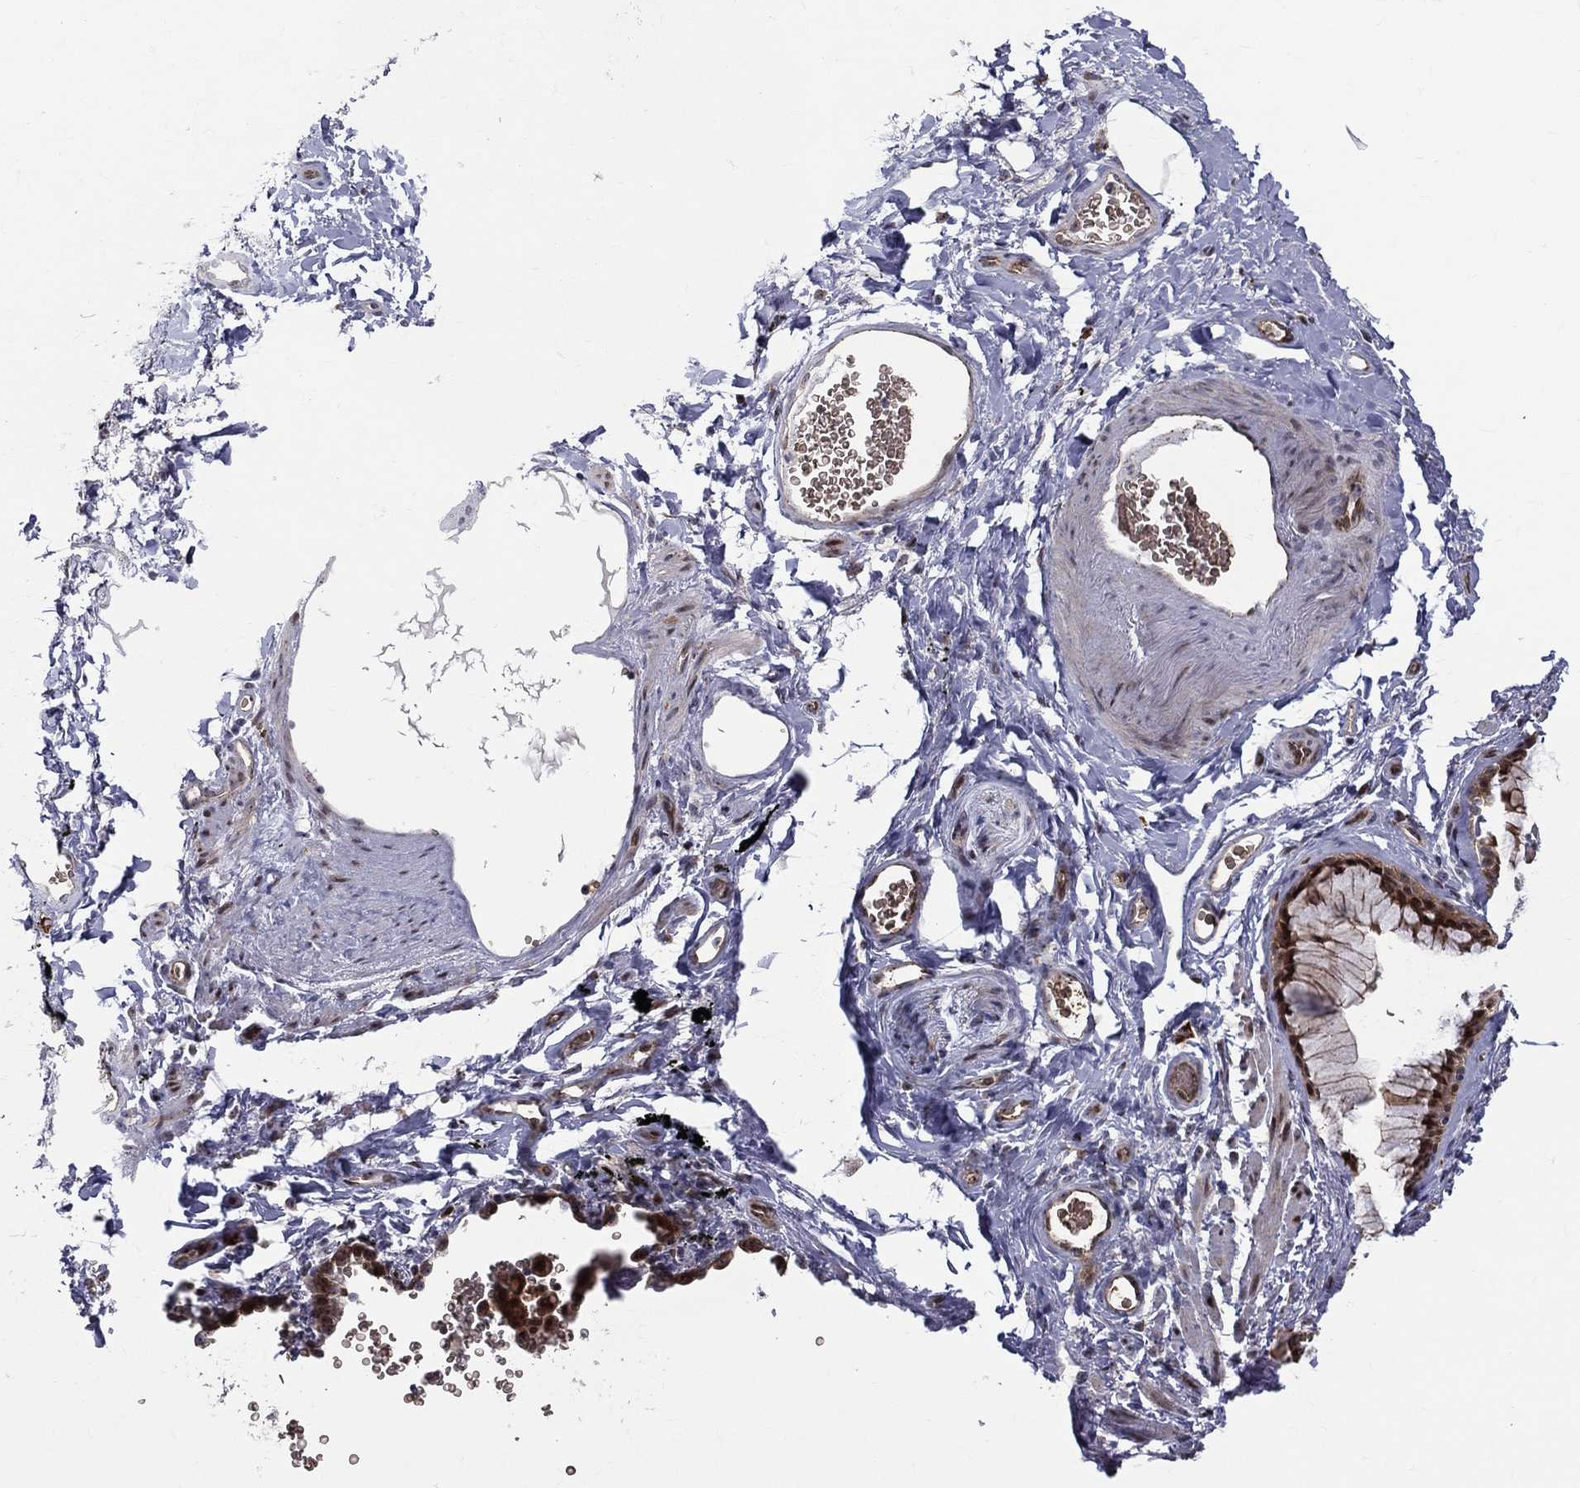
{"staining": {"intensity": "negative", "quantity": "none", "location": "none"}, "tissue": "soft tissue", "cell_type": "Fibroblasts", "image_type": "normal", "snomed": [{"axis": "morphology", "description": "Normal tissue, NOS"}, {"axis": "morphology", "description": "Adenocarcinoma, NOS"}, {"axis": "topography", "description": "Cartilage tissue"}, {"axis": "topography", "description": "Lung"}], "caption": "Immunohistochemistry (IHC) histopathology image of normal soft tissue: human soft tissue stained with DAB reveals no significant protein positivity in fibroblasts.", "gene": "VHL", "patient": {"sex": "male", "age": 59}}